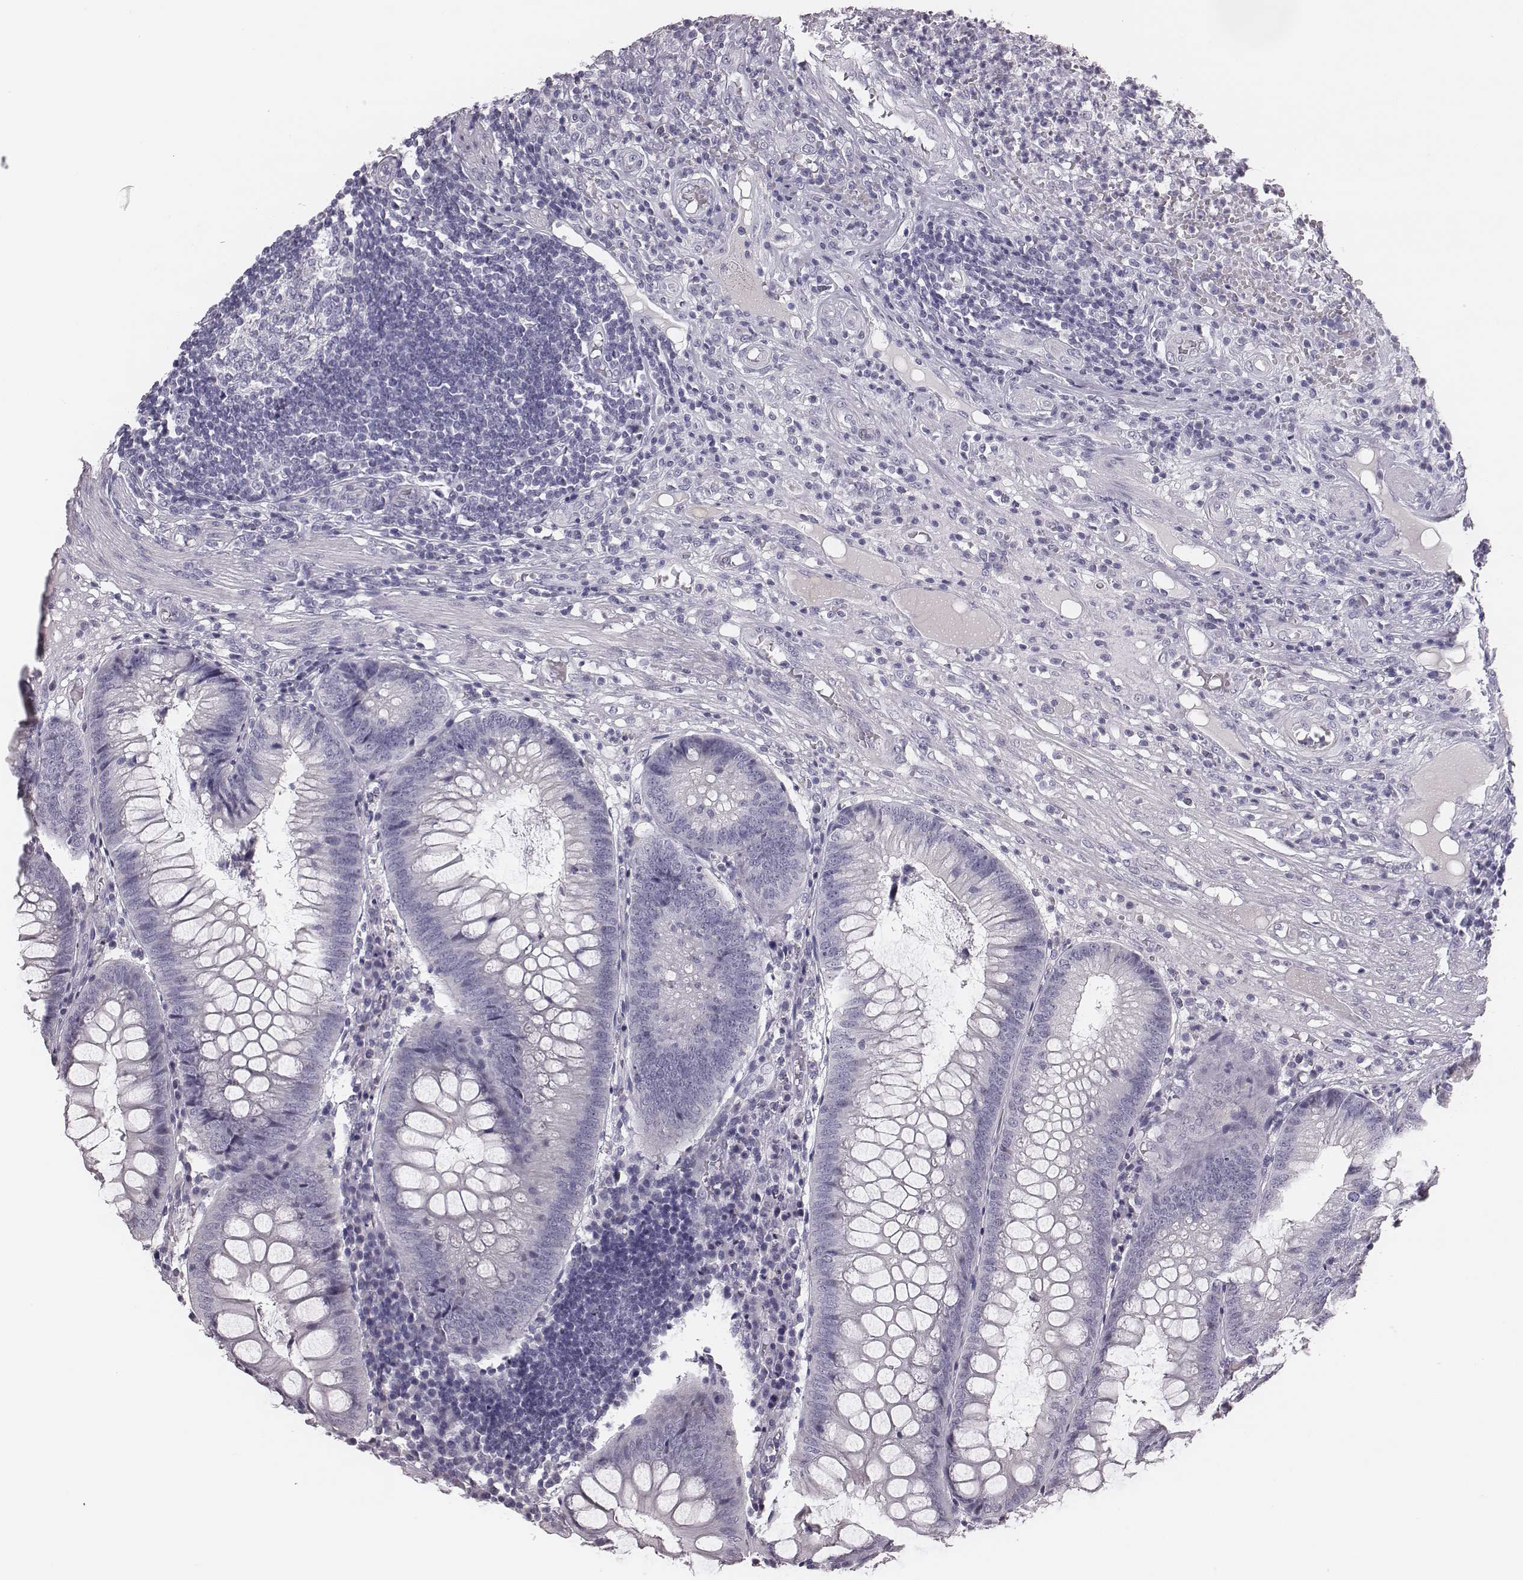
{"staining": {"intensity": "negative", "quantity": "none", "location": "none"}, "tissue": "appendix", "cell_type": "Glandular cells", "image_type": "normal", "snomed": [{"axis": "morphology", "description": "Normal tissue, NOS"}, {"axis": "morphology", "description": "Inflammation, NOS"}, {"axis": "topography", "description": "Appendix"}], "caption": "Glandular cells are negative for brown protein staining in benign appendix.", "gene": "CSHL1", "patient": {"sex": "male", "age": 16}}